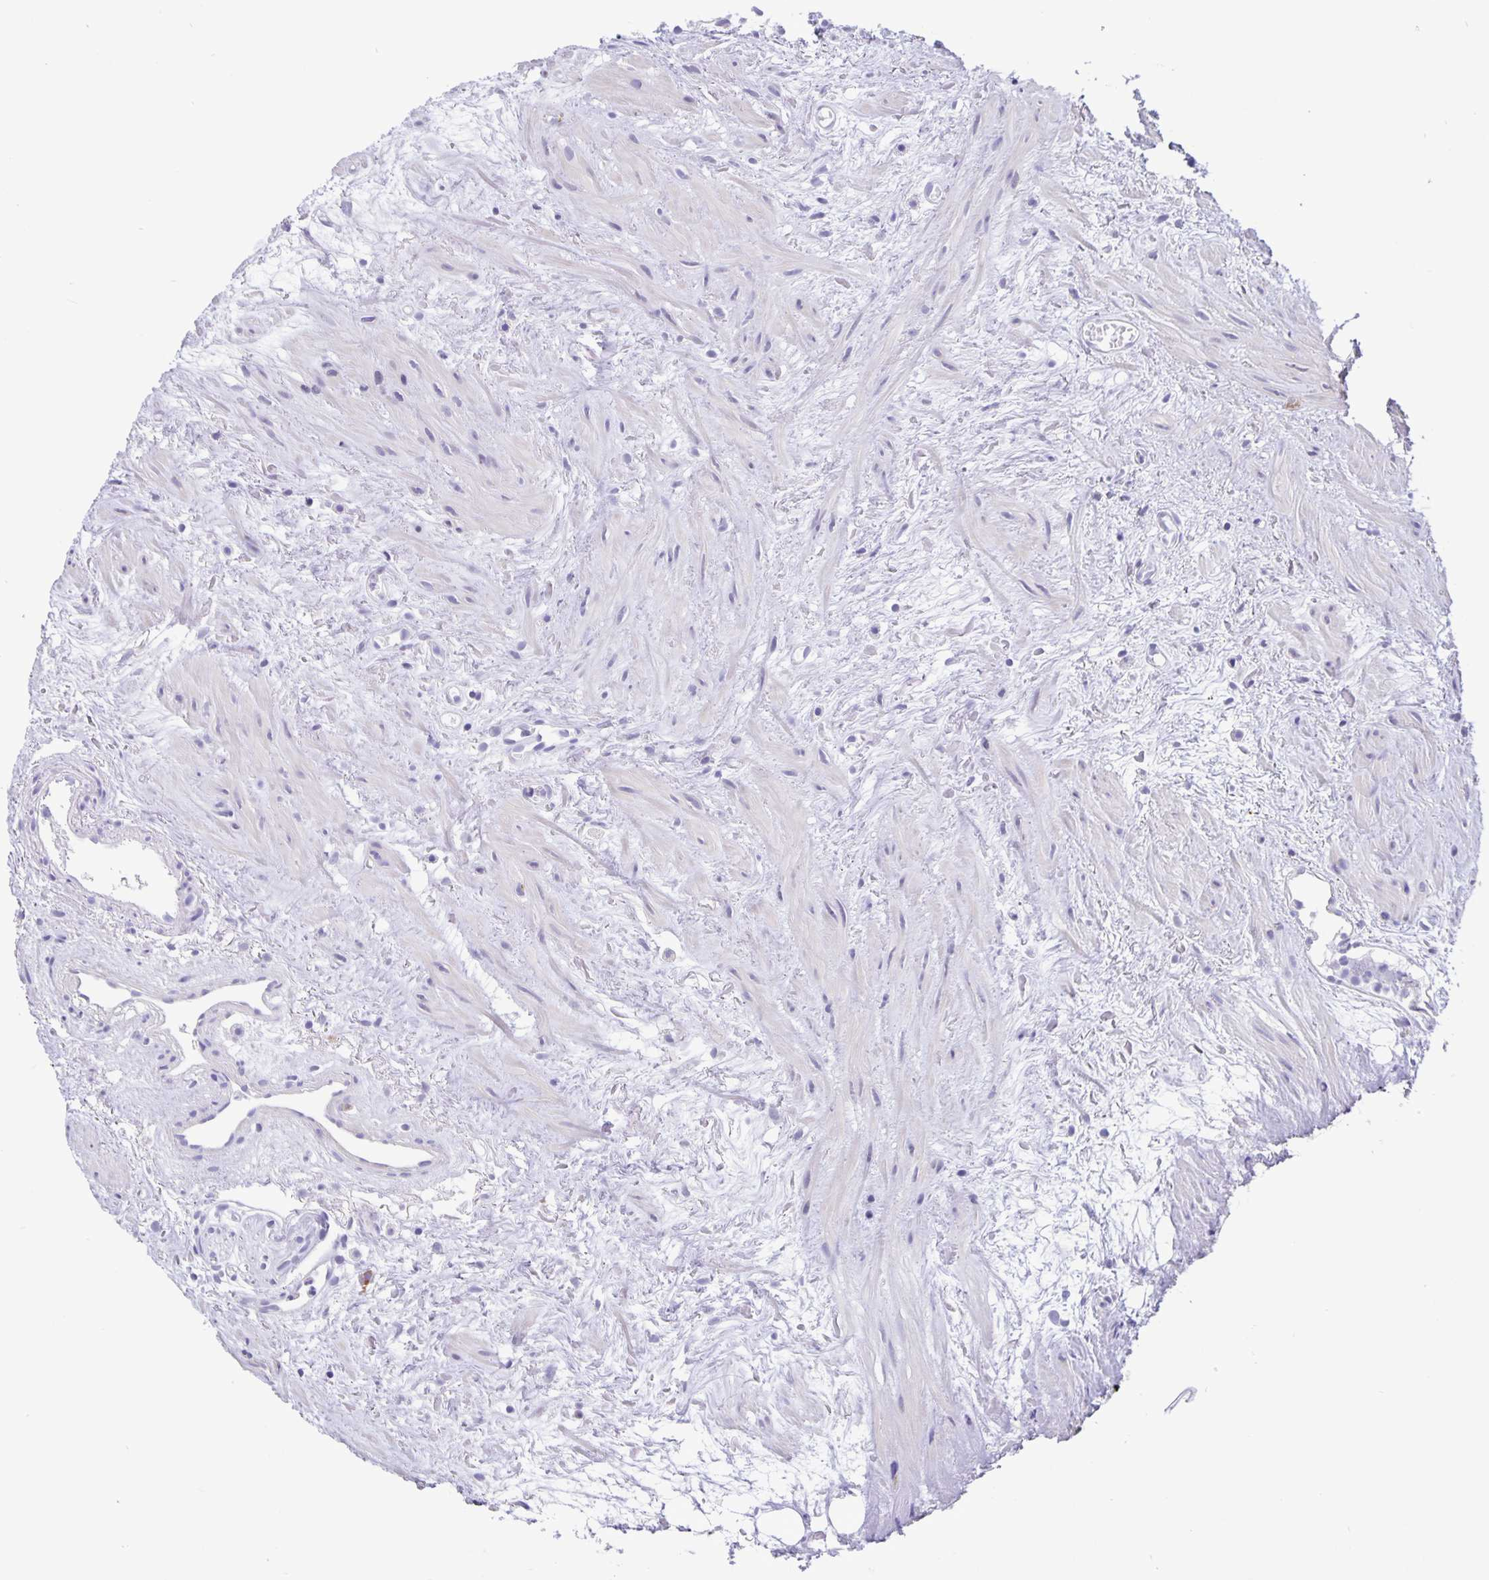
{"staining": {"intensity": "negative", "quantity": "none", "location": "none"}, "tissue": "prostate cancer", "cell_type": "Tumor cells", "image_type": "cancer", "snomed": [{"axis": "morphology", "description": "Adenocarcinoma, High grade"}, {"axis": "topography", "description": "Prostate"}], "caption": "This is an immunohistochemistry micrograph of high-grade adenocarcinoma (prostate). There is no positivity in tumor cells.", "gene": "ERMN", "patient": {"sex": "male", "age": 85}}